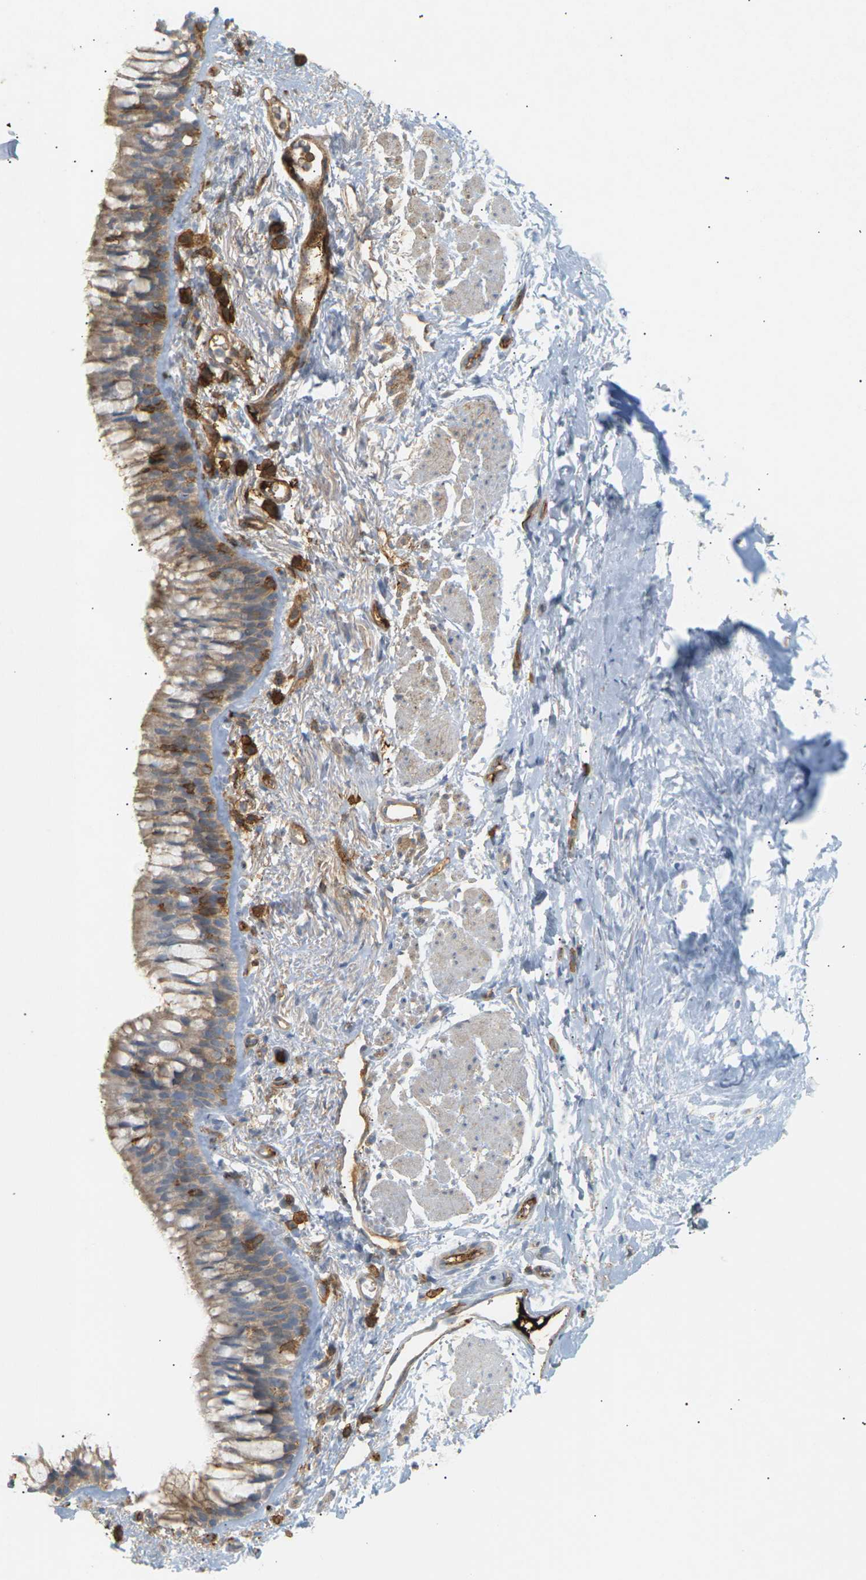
{"staining": {"intensity": "weak", "quantity": ">75%", "location": "cytoplasmic/membranous"}, "tissue": "adipose tissue", "cell_type": "Adipocytes", "image_type": "normal", "snomed": [{"axis": "morphology", "description": "Normal tissue, NOS"}, {"axis": "topography", "description": "Cartilage tissue"}, {"axis": "topography", "description": "Bronchus"}], "caption": "Weak cytoplasmic/membranous positivity for a protein is appreciated in about >75% of adipocytes of benign adipose tissue using IHC.", "gene": "LIME1", "patient": {"sex": "female", "age": 53}}